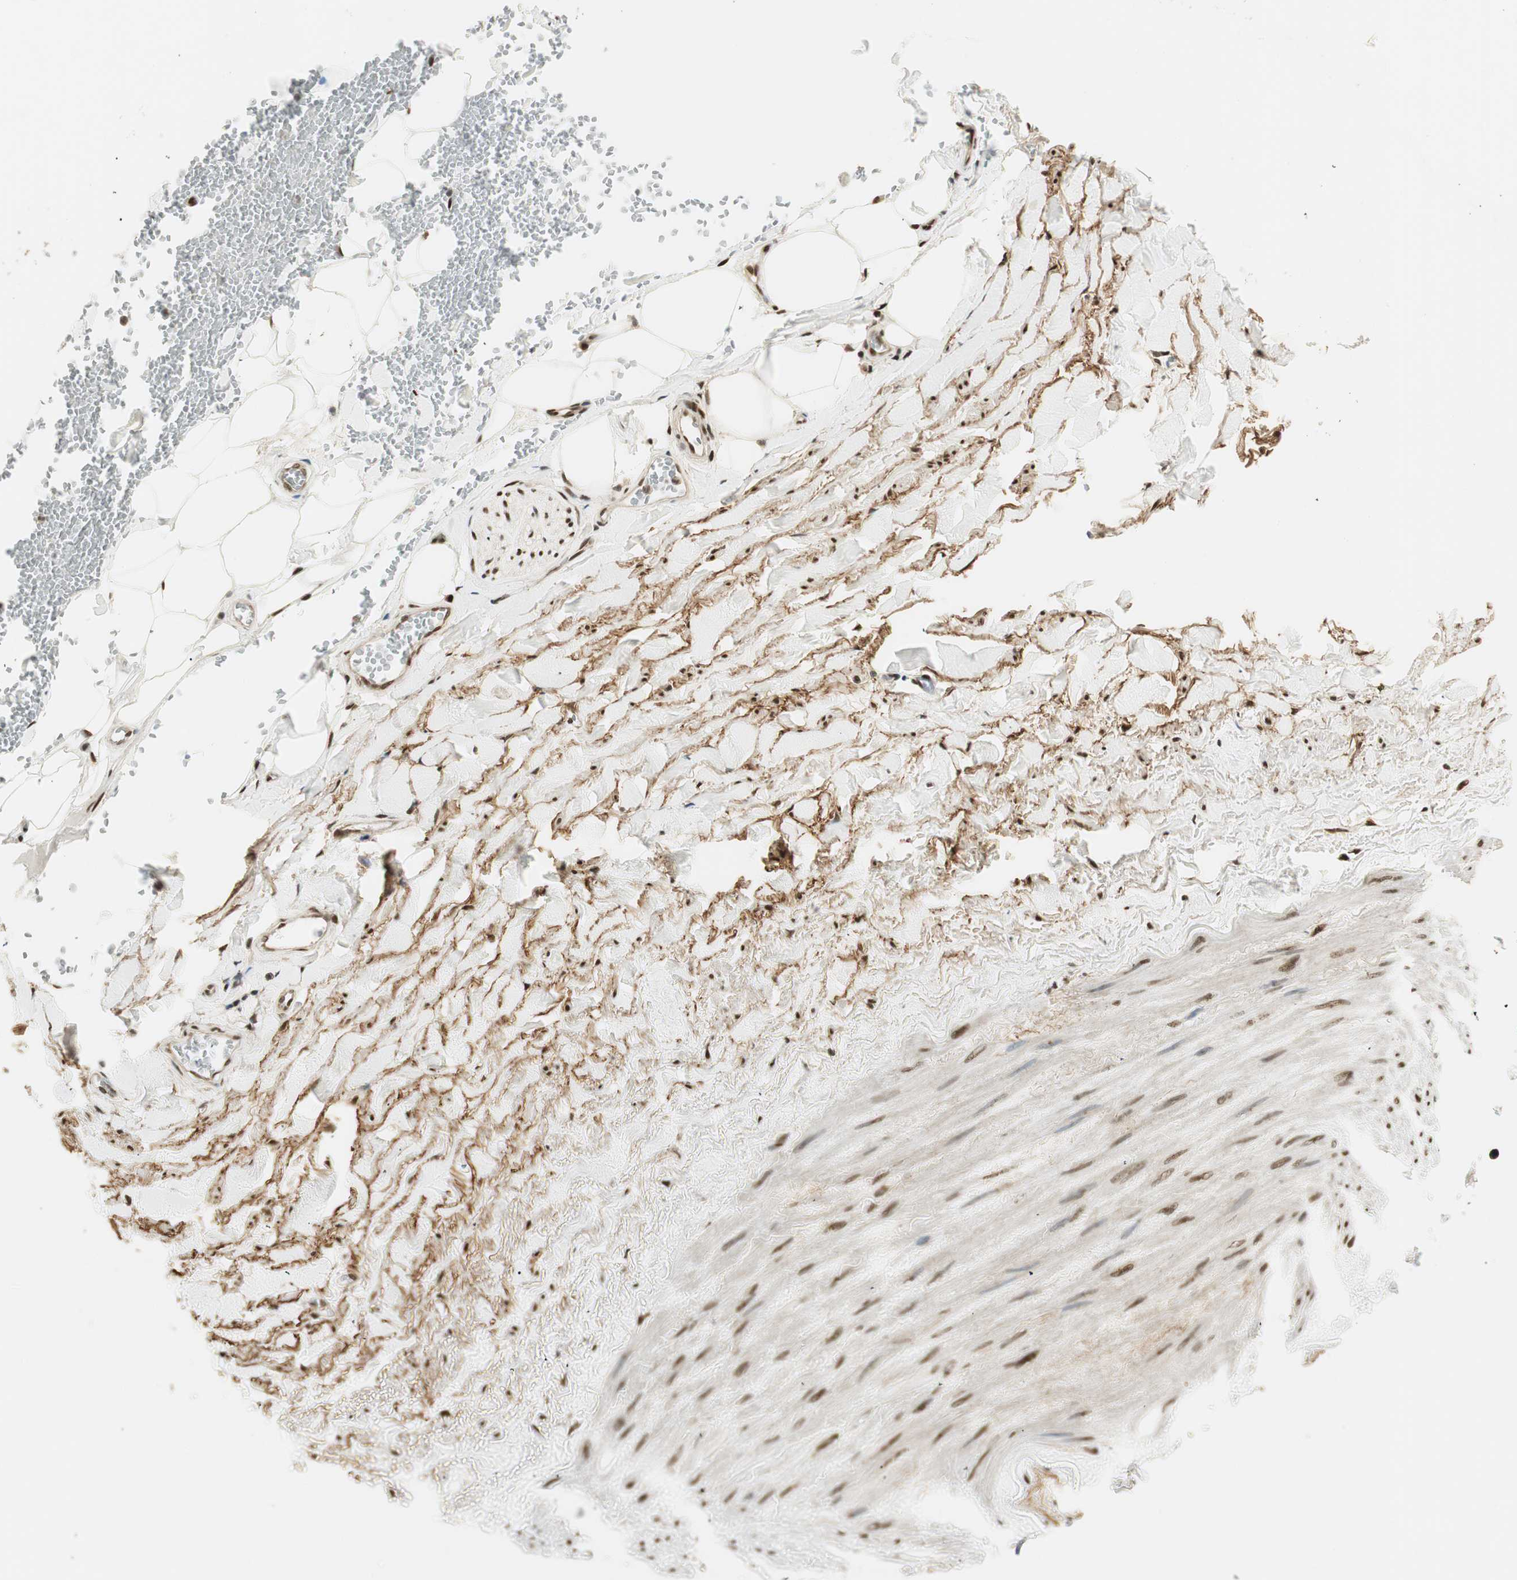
{"staining": {"intensity": "strong", "quantity": ">75%", "location": "nuclear"}, "tissue": "adipose tissue", "cell_type": "Adipocytes", "image_type": "normal", "snomed": [{"axis": "morphology", "description": "Normal tissue, NOS"}, {"axis": "topography", "description": "Adipose tissue"}, {"axis": "topography", "description": "Peripheral nerve tissue"}], "caption": "Immunohistochemistry (IHC) photomicrograph of unremarkable adipose tissue: human adipose tissue stained using IHC shows high levels of strong protein expression localized specifically in the nuclear of adipocytes, appearing as a nuclear brown color.", "gene": "RING1", "patient": {"sex": "male", "age": 52}}